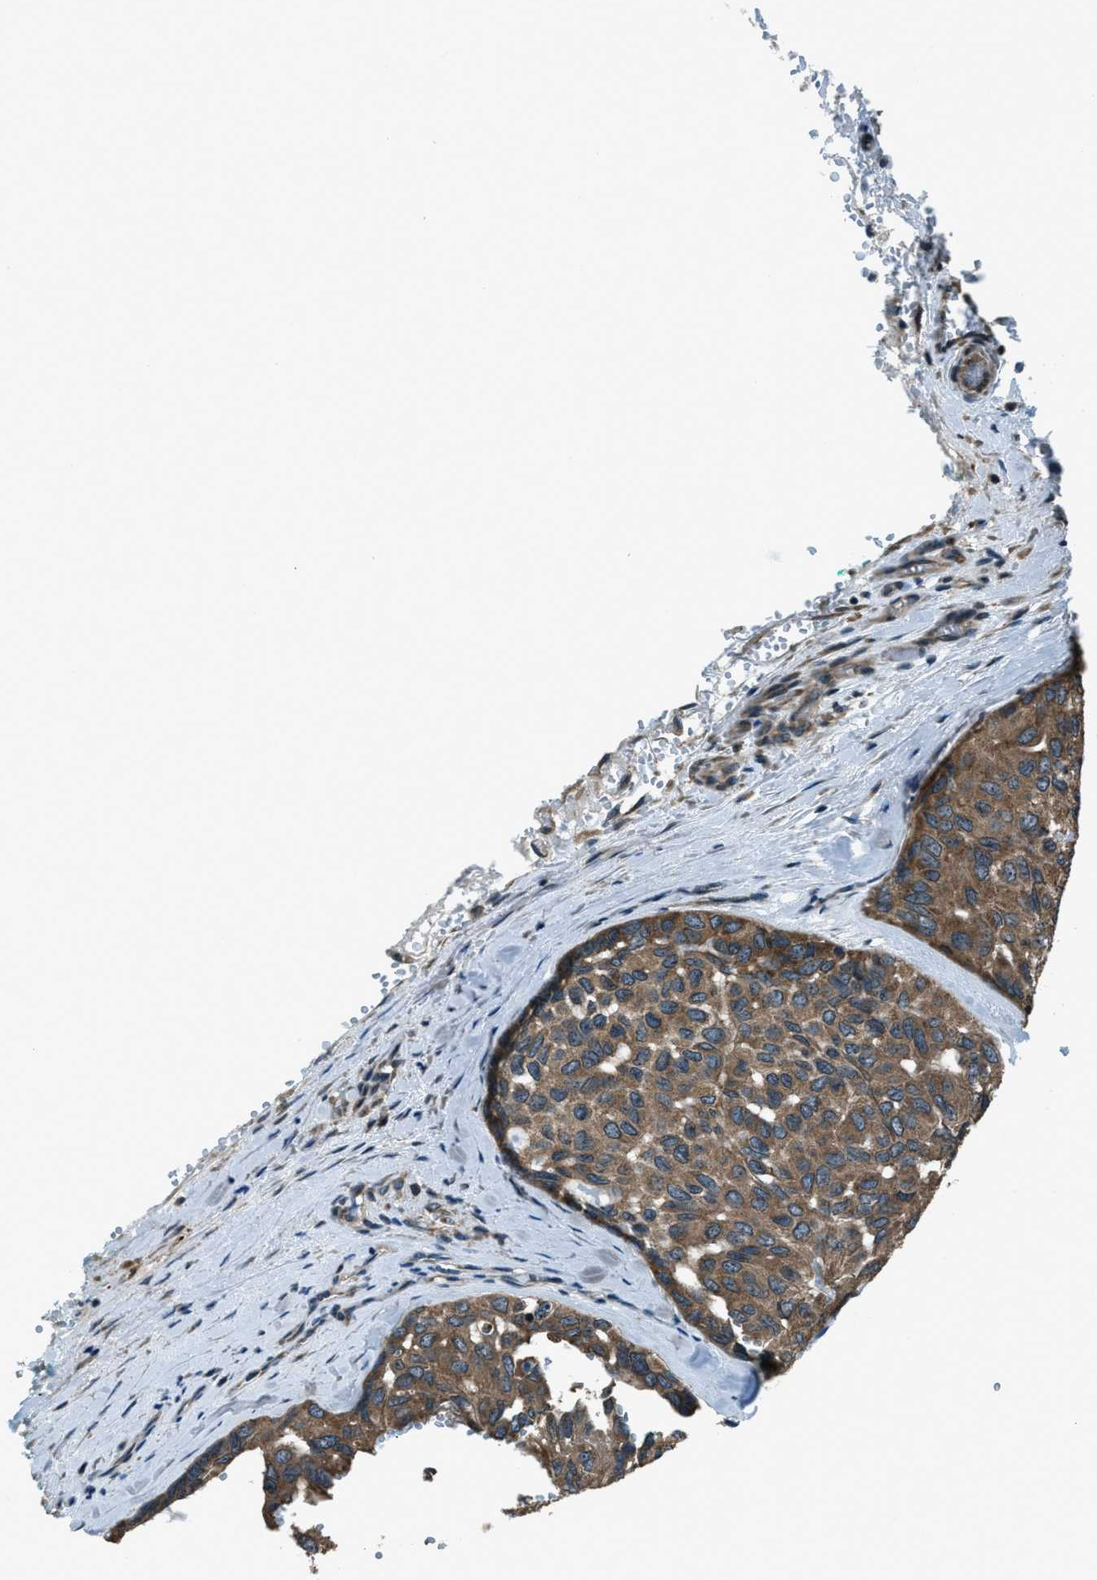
{"staining": {"intensity": "moderate", "quantity": ">75%", "location": "cytoplasmic/membranous"}, "tissue": "head and neck cancer", "cell_type": "Tumor cells", "image_type": "cancer", "snomed": [{"axis": "morphology", "description": "Adenocarcinoma, NOS"}, {"axis": "topography", "description": "Salivary gland, NOS"}, {"axis": "topography", "description": "Head-Neck"}], "caption": "IHC (DAB (3,3'-diaminobenzidine)) staining of human head and neck adenocarcinoma demonstrates moderate cytoplasmic/membranous protein positivity in about >75% of tumor cells.", "gene": "TRIM4", "patient": {"sex": "female", "age": 76}}